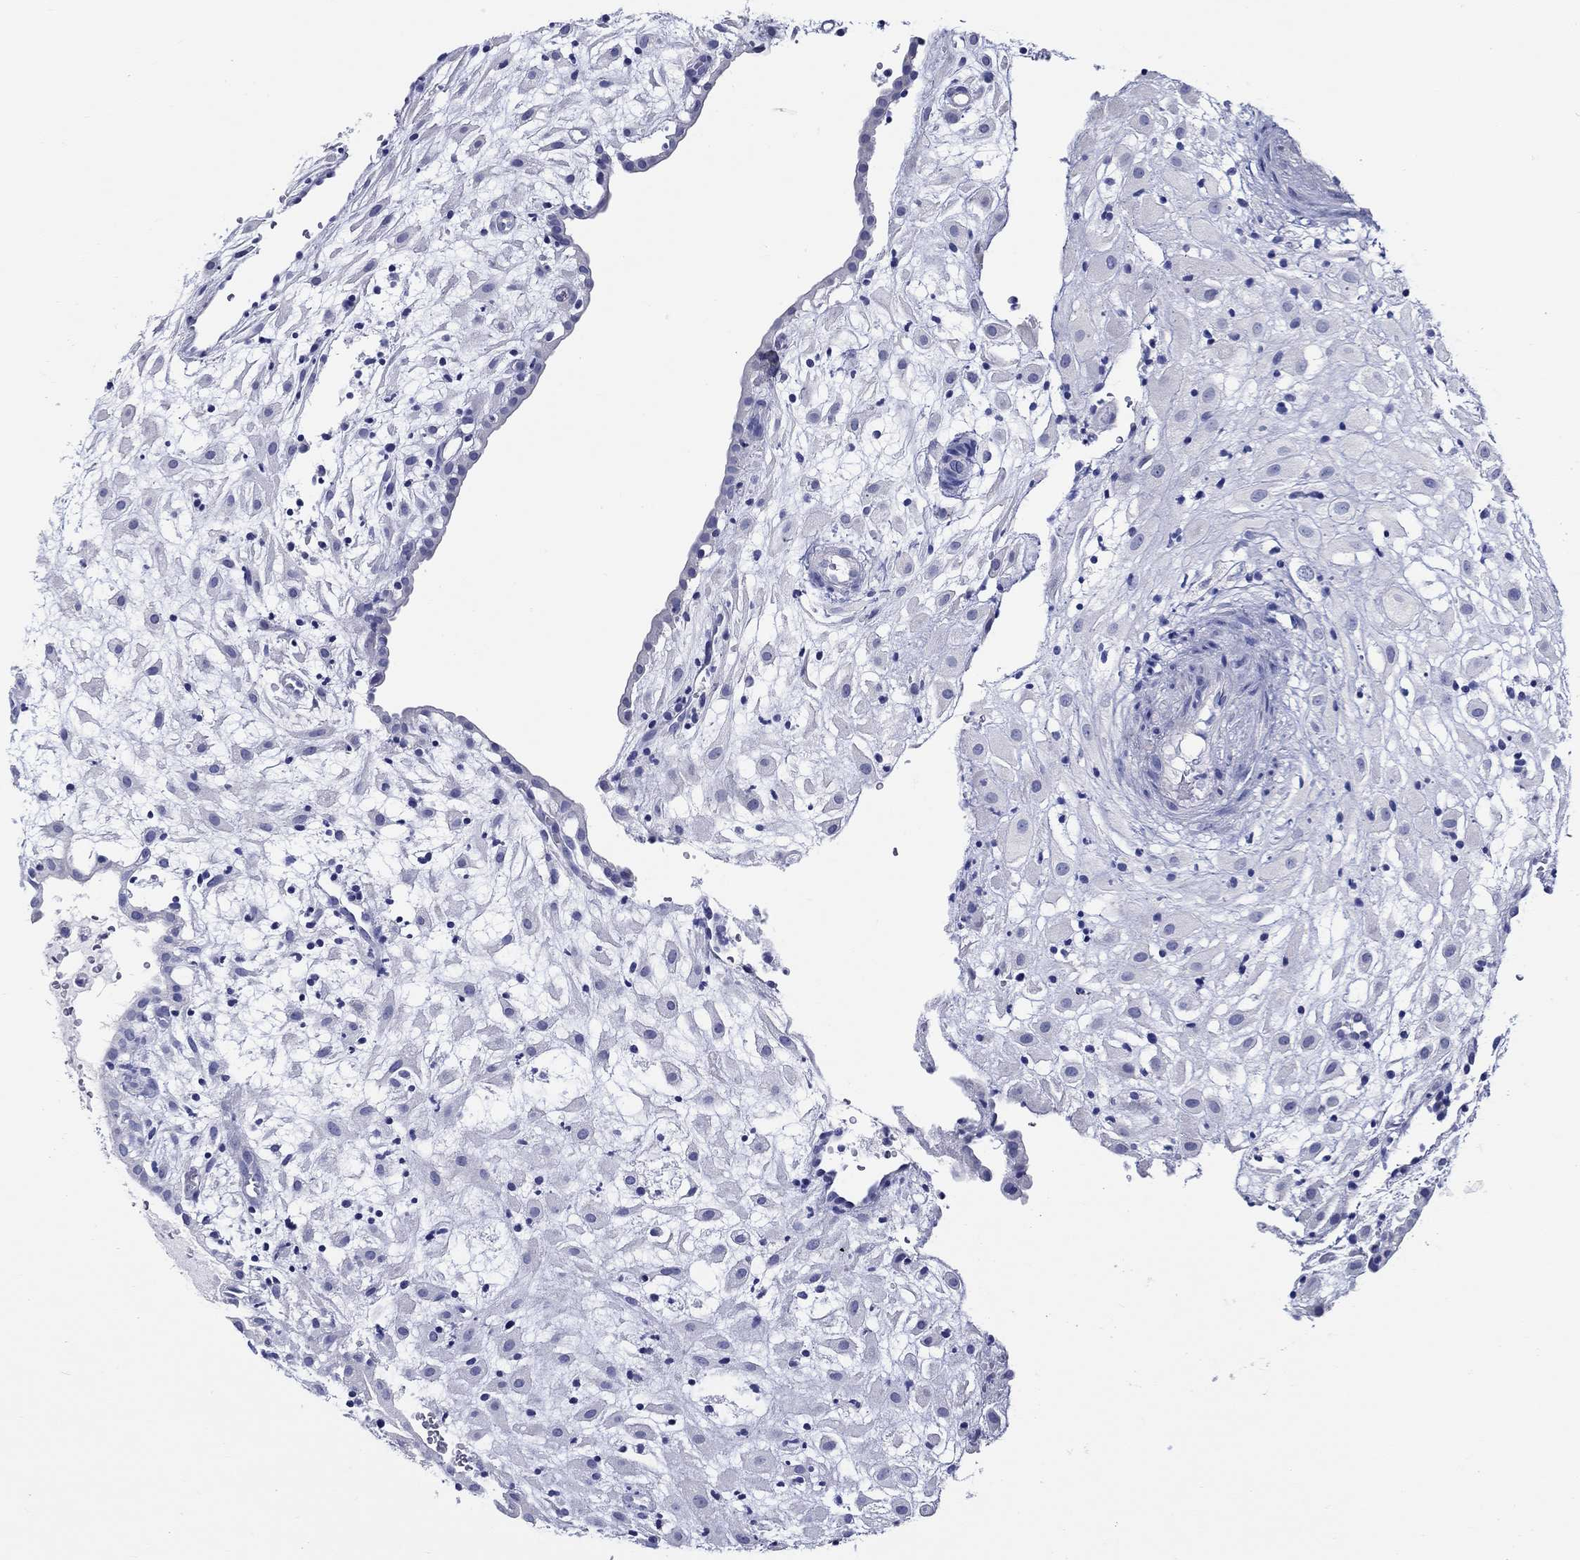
{"staining": {"intensity": "negative", "quantity": "none", "location": "none"}, "tissue": "placenta", "cell_type": "Decidual cells", "image_type": "normal", "snomed": [{"axis": "morphology", "description": "Normal tissue, NOS"}, {"axis": "topography", "description": "Placenta"}], "caption": "Protein analysis of unremarkable placenta demonstrates no significant positivity in decidual cells.", "gene": "CRYGS", "patient": {"sex": "female", "age": 24}}